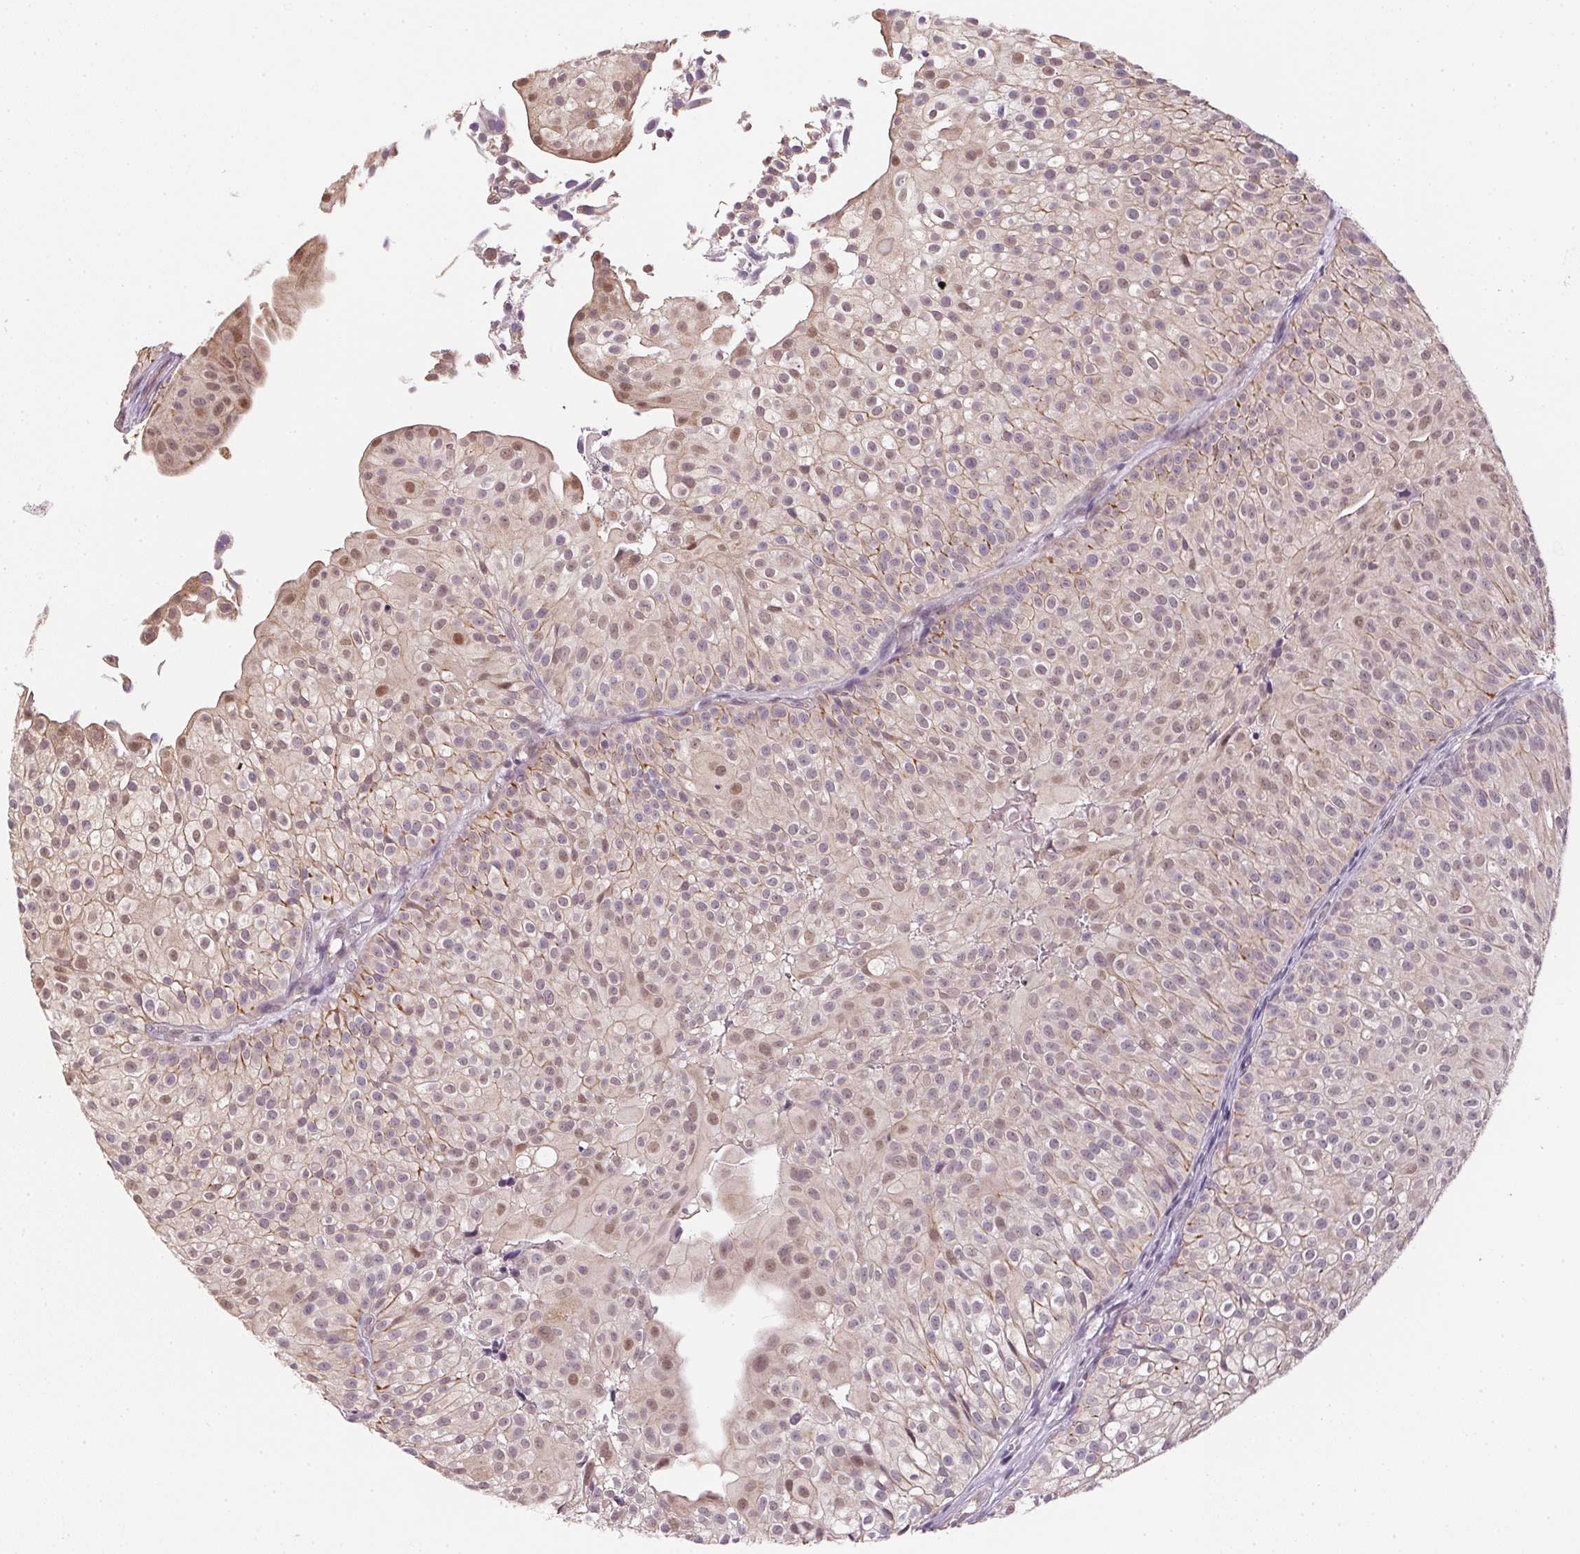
{"staining": {"intensity": "moderate", "quantity": "<25%", "location": "cytoplasmic/membranous,nuclear"}, "tissue": "urothelial cancer", "cell_type": "Tumor cells", "image_type": "cancer", "snomed": [{"axis": "morphology", "description": "Urothelial carcinoma, Low grade"}, {"axis": "topography", "description": "Urinary bladder"}], "caption": "Protein expression analysis of human low-grade urothelial carcinoma reveals moderate cytoplasmic/membranous and nuclear staining in approximately <25% of tumor cells.", "gene": "SC5D", "patient": {"sex": "male", "age": 70}}